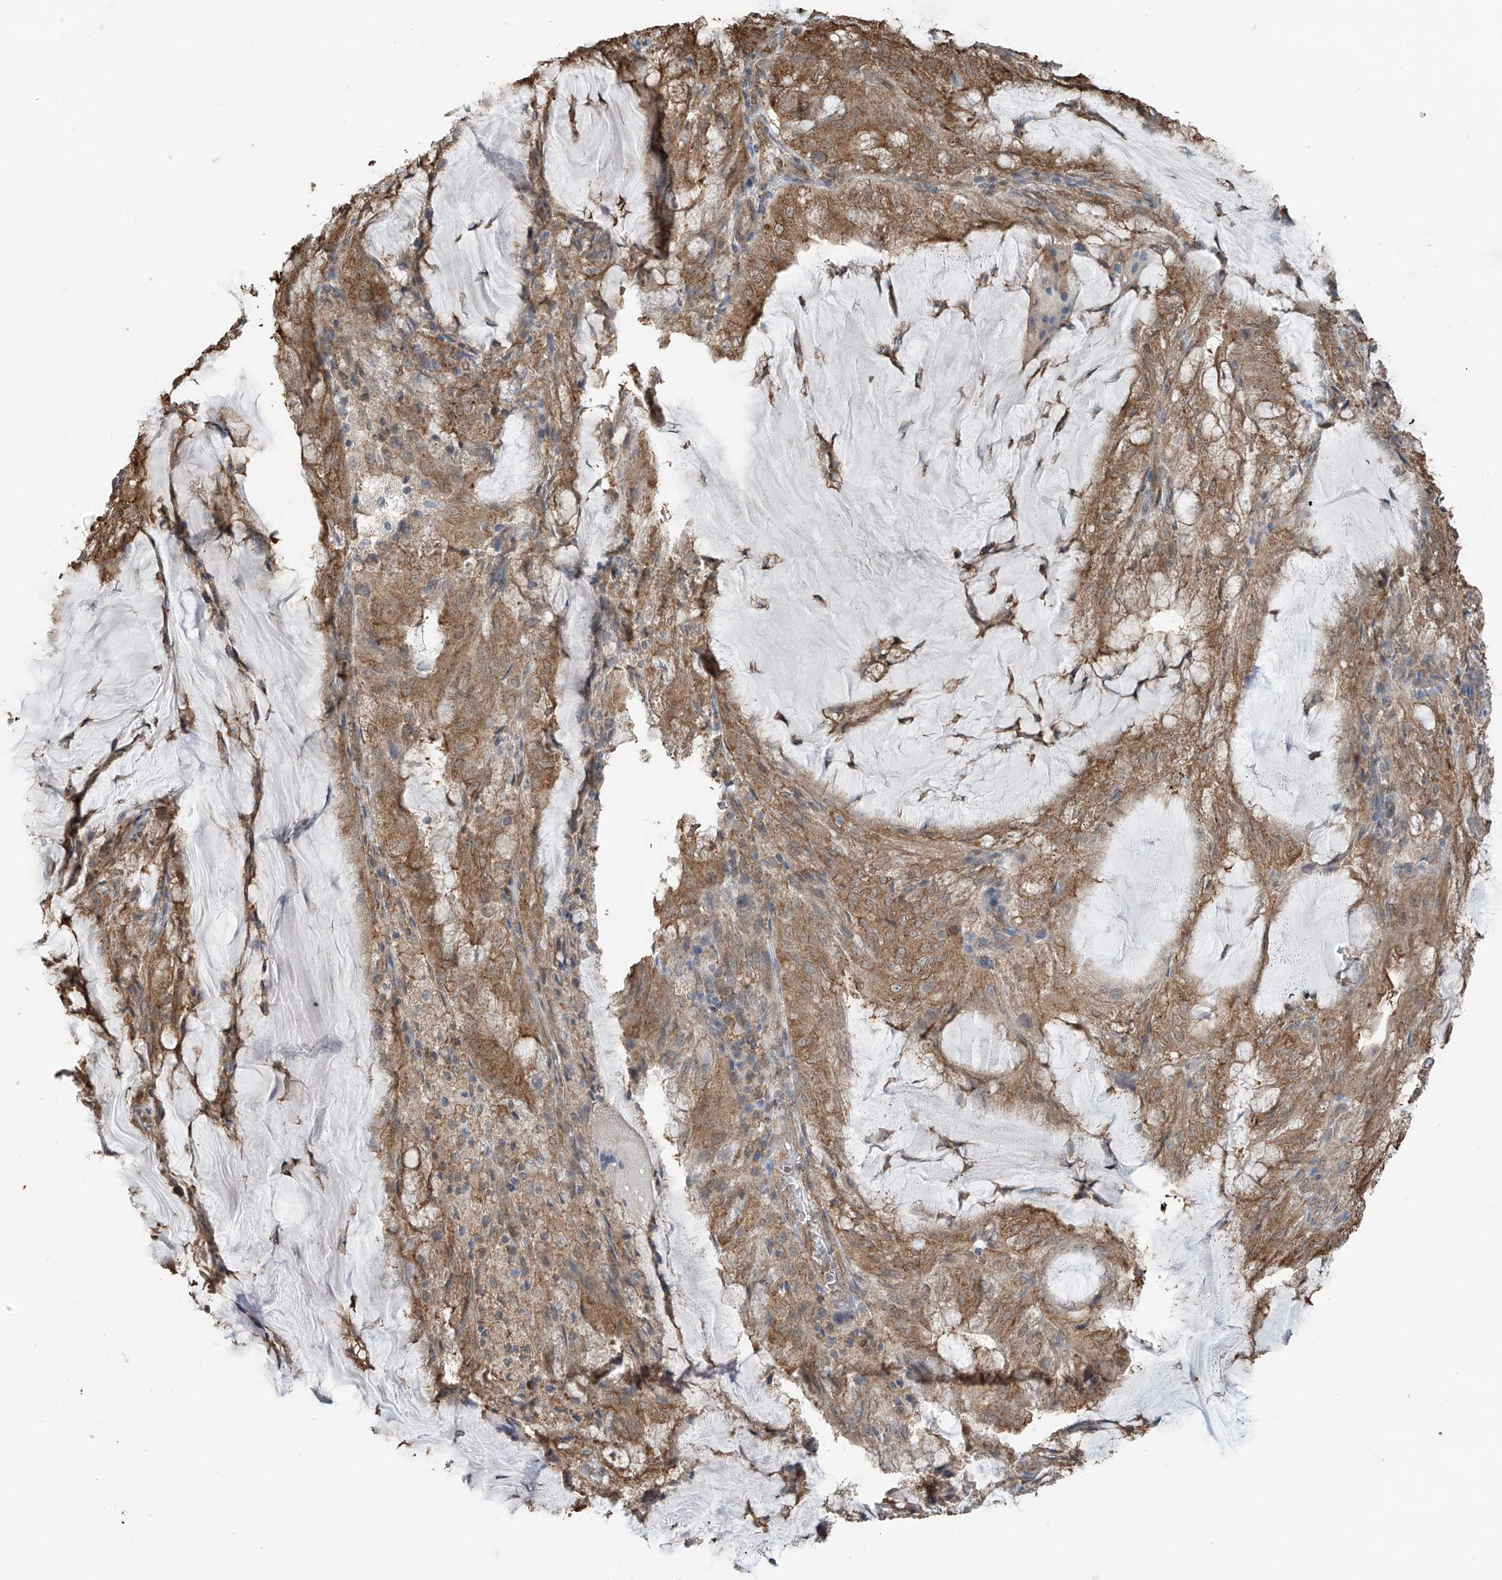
{"staining": {"intensity": "moderate", "quantity": ">75%", "location": "cytoplasmic/membranous"}, "tissue": "endometrial cancer", "cell_type": "Tumor cells", "image_type": "cancer", "snomed": [{"axis": "morphology", "description": "Adenocarcinoma, NOS"}, {"axis": "topography", "description": "Endometrium"}], "caption": "Immunohistochemistry histopathology image of neoplastic tissue: endometrial cancer stained using IHC reveals medium levels of moderate protein expression localized specifically in the cytoplasmic/membranous of tumor cells, appearing as a cytoplasmic/membranous brown color.", "gene": "ZNF189", "patient": {"sex": "female", "age": 81}}